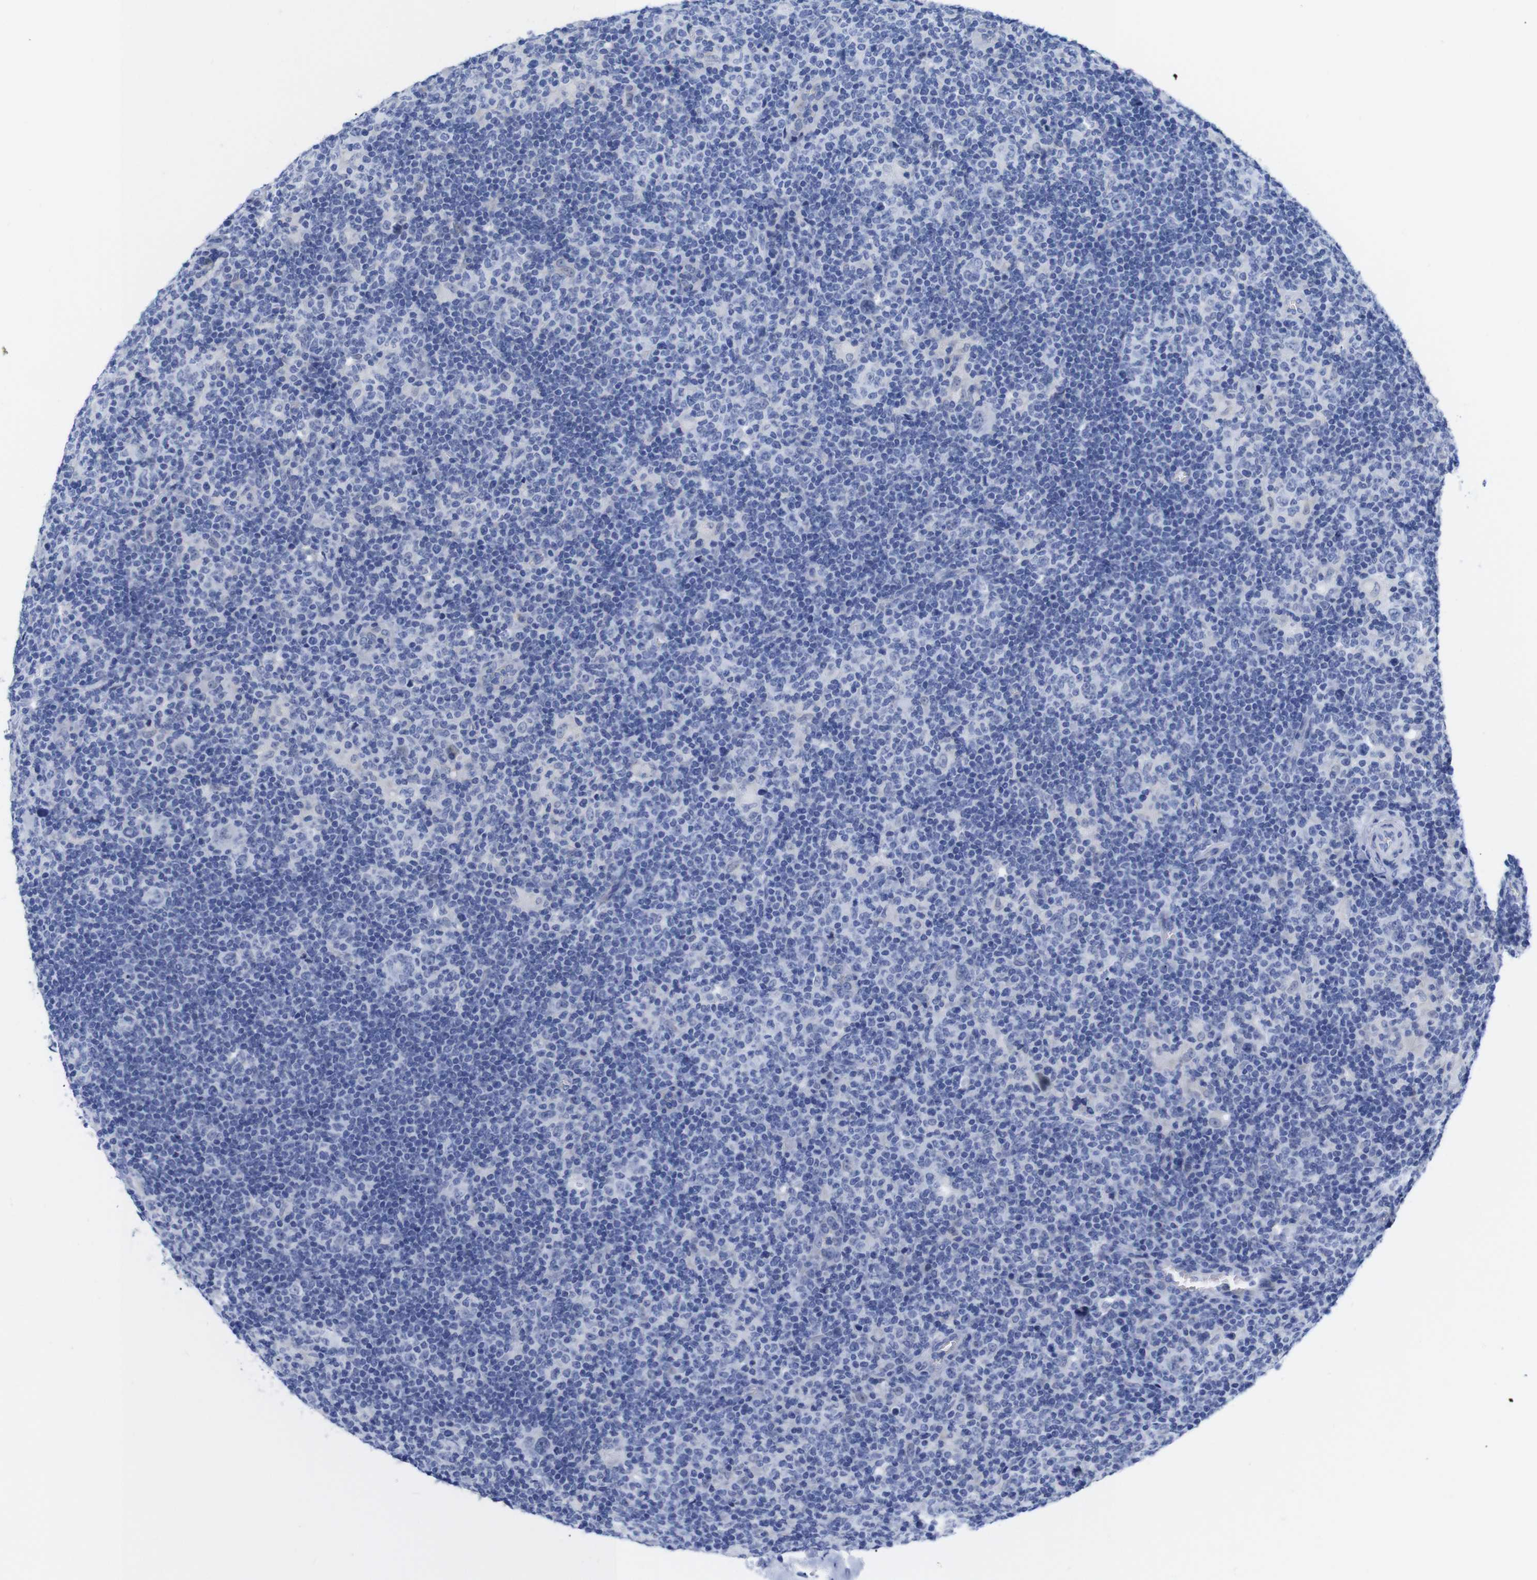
{"staining": {"intensity": "negative", "quantity": "none", "location": "none"}, "tissue": "lymphoma", "cell_type": "Tumor cells", "image_type": "cancer", "snomed": [{"axis": "morphology", "description": "Hodgkin's disease, NOS"}, {"axis": "topography", "description": "Lymph node"}], "caption": "The image displays no staining of tumor cells in Hodgkin's disease.", "gene": "LRRC55", "patient": {"sex": "female", "age": 57}}